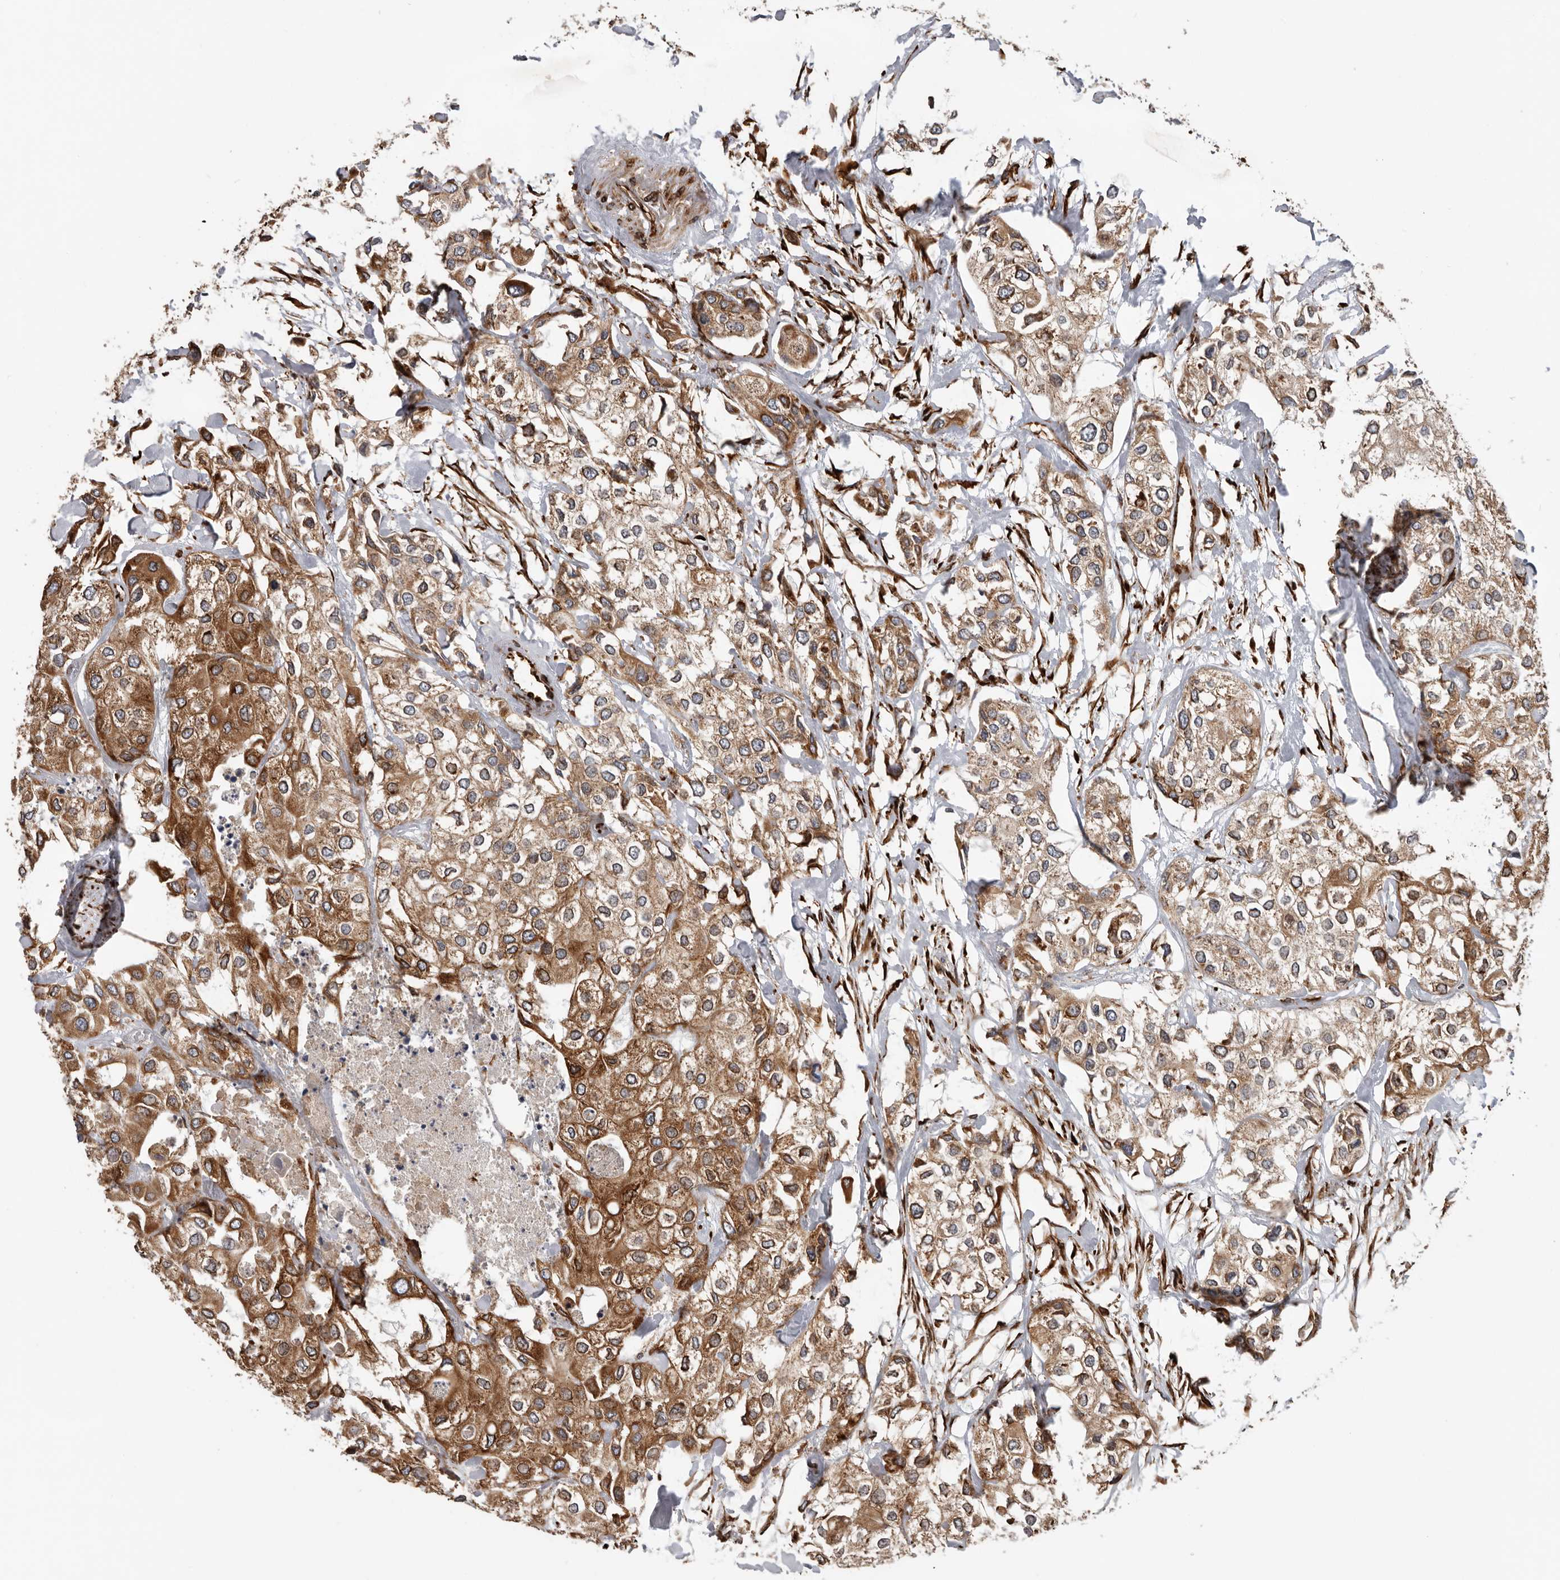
{"staining": {"intensity": "moderate", "quantity": ">75%", "location": "cytoplasmic/membranous"}, "tissue": "urothelial cancer", "cell_type": "Tumor cells", "image_type": "cancer", "snomed": [{"axis": "morphology", "description": "Urothelial carcinoma, High grade"}, {"axis": "topography", "description": "Urinary bladder"}], "caption": "Immunohistochemistry of human urothelial carcinoma (high-grade) shows medium levels of moderate cytoplasmic/membranous positivity in about >75% of tumor cells.", "gene": "CEP350", "patient": {"sex": "male", "age": 64}}